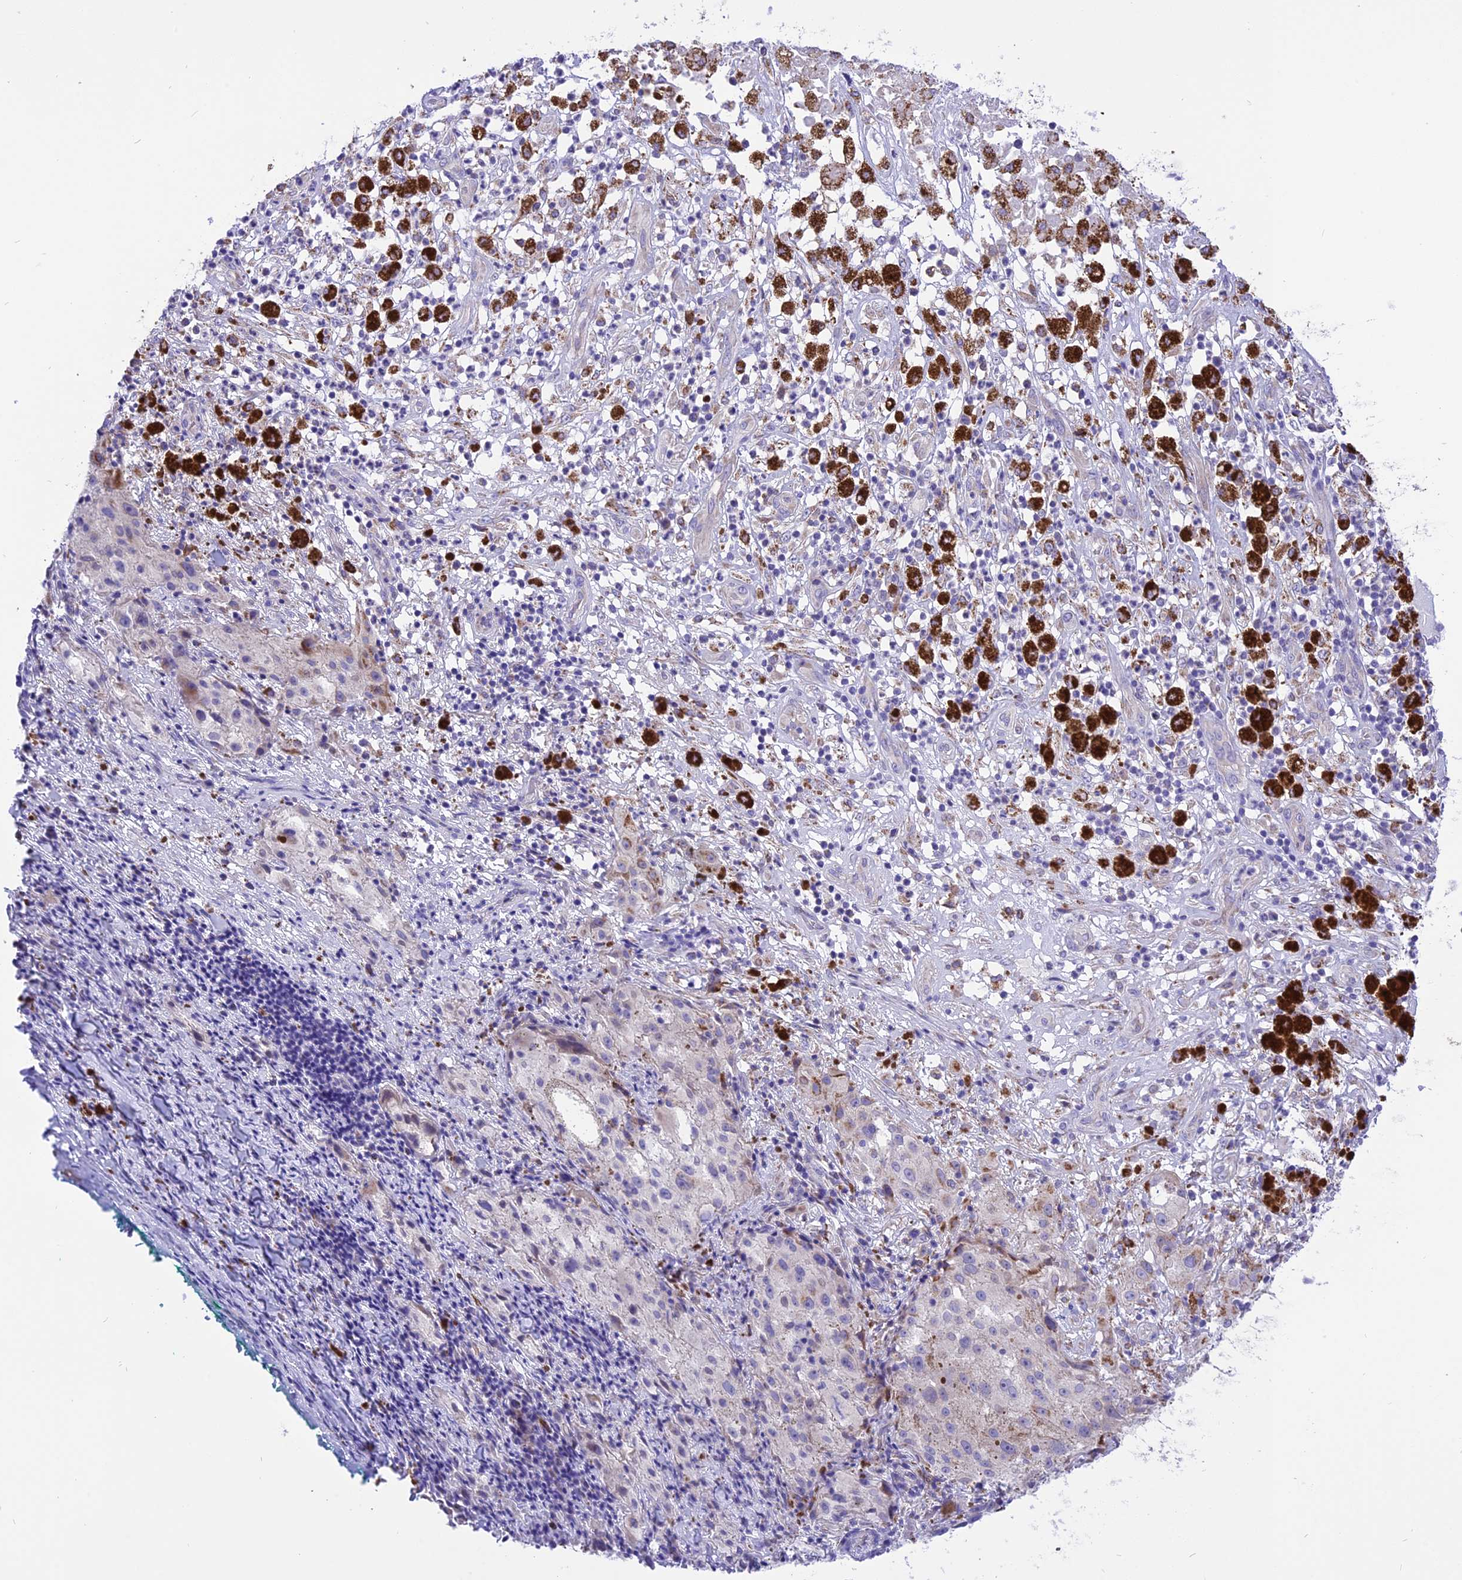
{"staining": {"intensity": "negative", "quantity": "none", "location": "none"}, "tissue": "melanoma", "cell_type": "Tumor cells", "image_type": "cancer", "snomed": [{"axis": "morphology", "description": "Necrosis, NOS"}, {"axis": "morphology", "description": "Malignant melanoma, NOS"}, {"axis": "topography", "description": "Skin"}], "caption": "Photomicrograph shows no significant protein staining in tumor cells of melanoma.", "gene": "ARMCX6", "patient": {"sex": "female", "age": 87}}